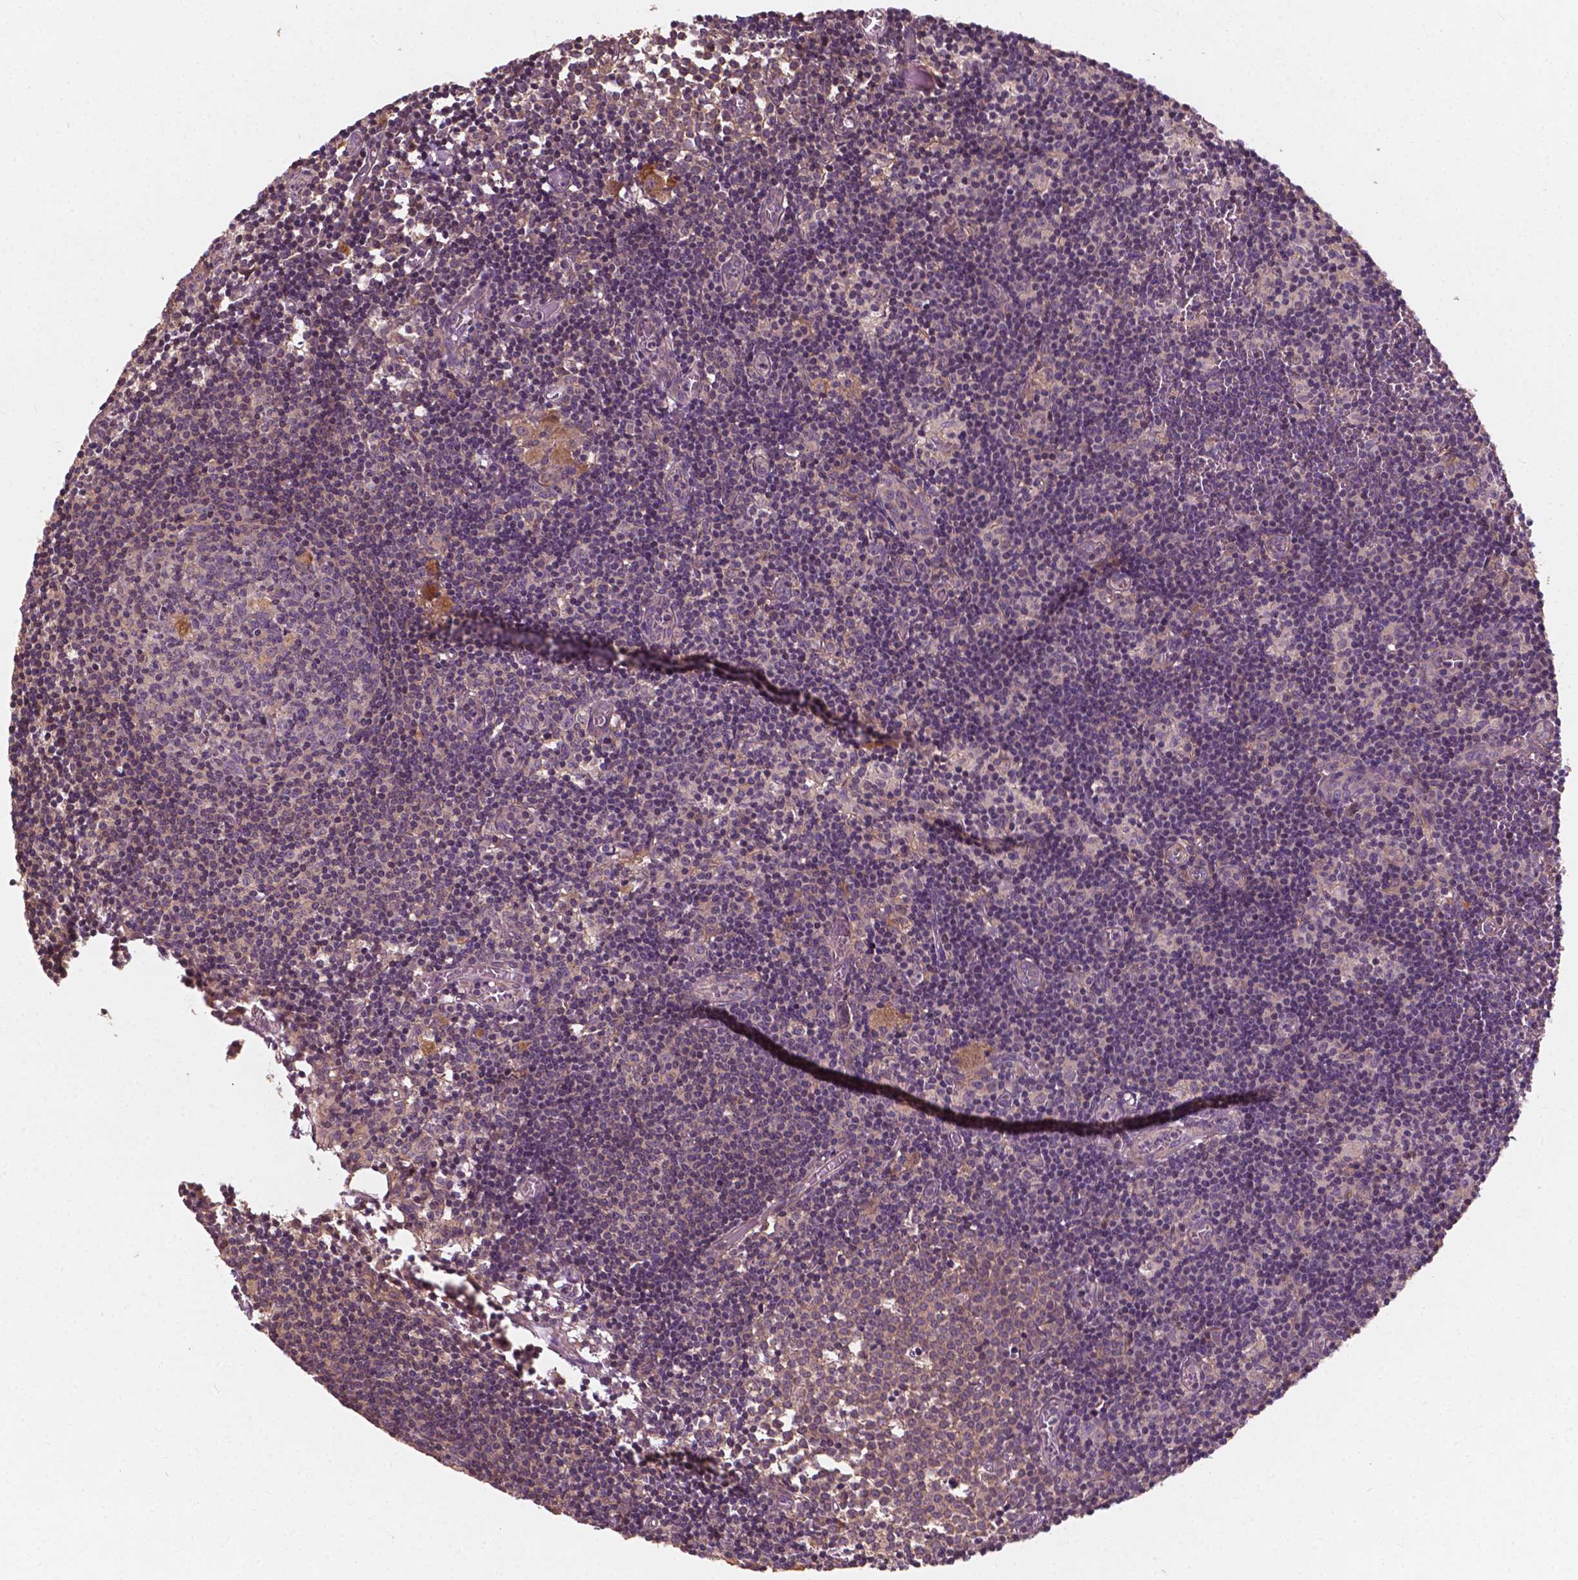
{"staining": {"intensity": "weak", "quantity": "25%-75%", "location": "cytoplasmic/membranous"}, "tissue": "lymph node", "cell_type": "Germinal center cells", "image_type": "normal", "snomed": [{"axis": "morphology", "description": "Normal tissue, NOS"}, {"axis": "topography", "description": "Lymph node"}], "caption": "Immunohistochemical staining of benign lymph node shows low levels of weak cytoplasmic/membranous expression in approximately 25%-75% of germinal center cells.", "gene": "CYFIP1", "patient": {"sex": "female", "age": 52}}